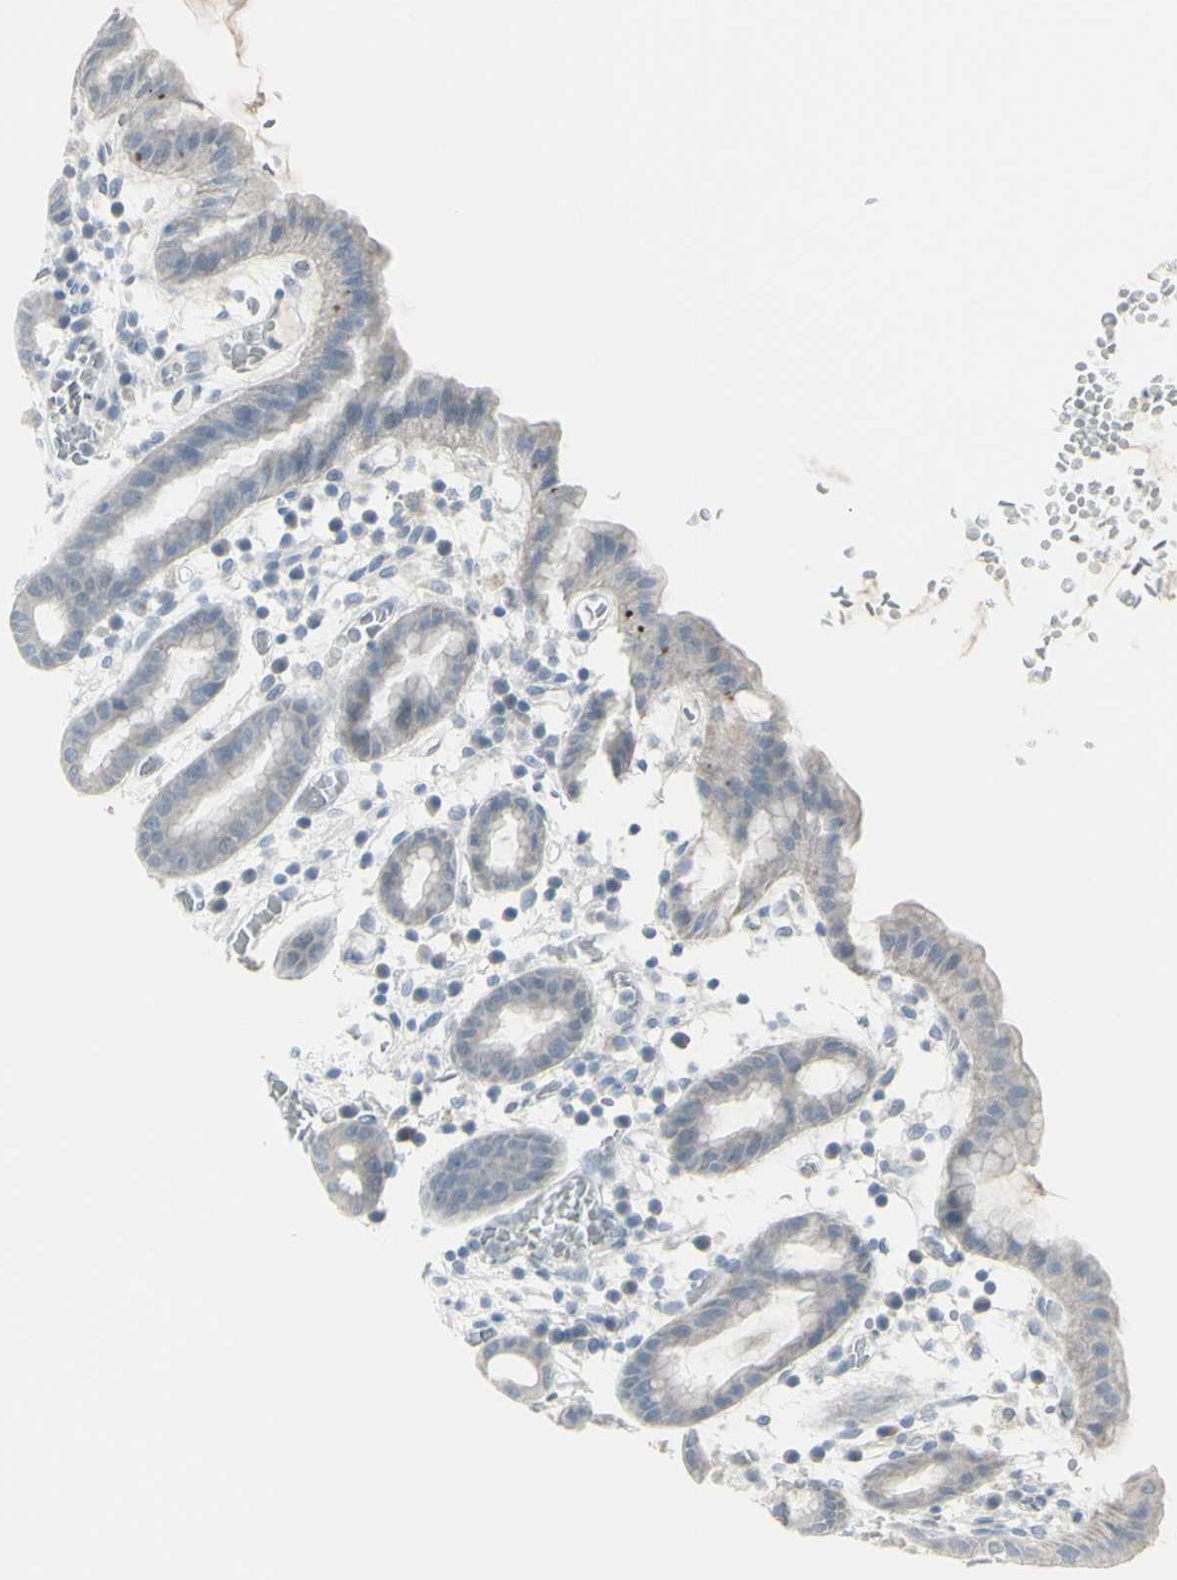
{"staining": {"intensity": "weak", "quantity": ">75%", "location": "cytoplasmic/membranous"}, "tissue": "stomach", "cell_type": "Glandular cells", "image_type": "normal", "snomed": [{"axis": "morphology", "description": "Normal tissue, NOS"}, {"axis": "topography", "description": "Stomach, upper"}], "caption": "A histopathology image of human stomach stained for a protein reveals weak cytoplasmic/membranous brown staining in glandular cells.", "gene": "RAB3A", "patient": {"sex": "male", "age": 68}}